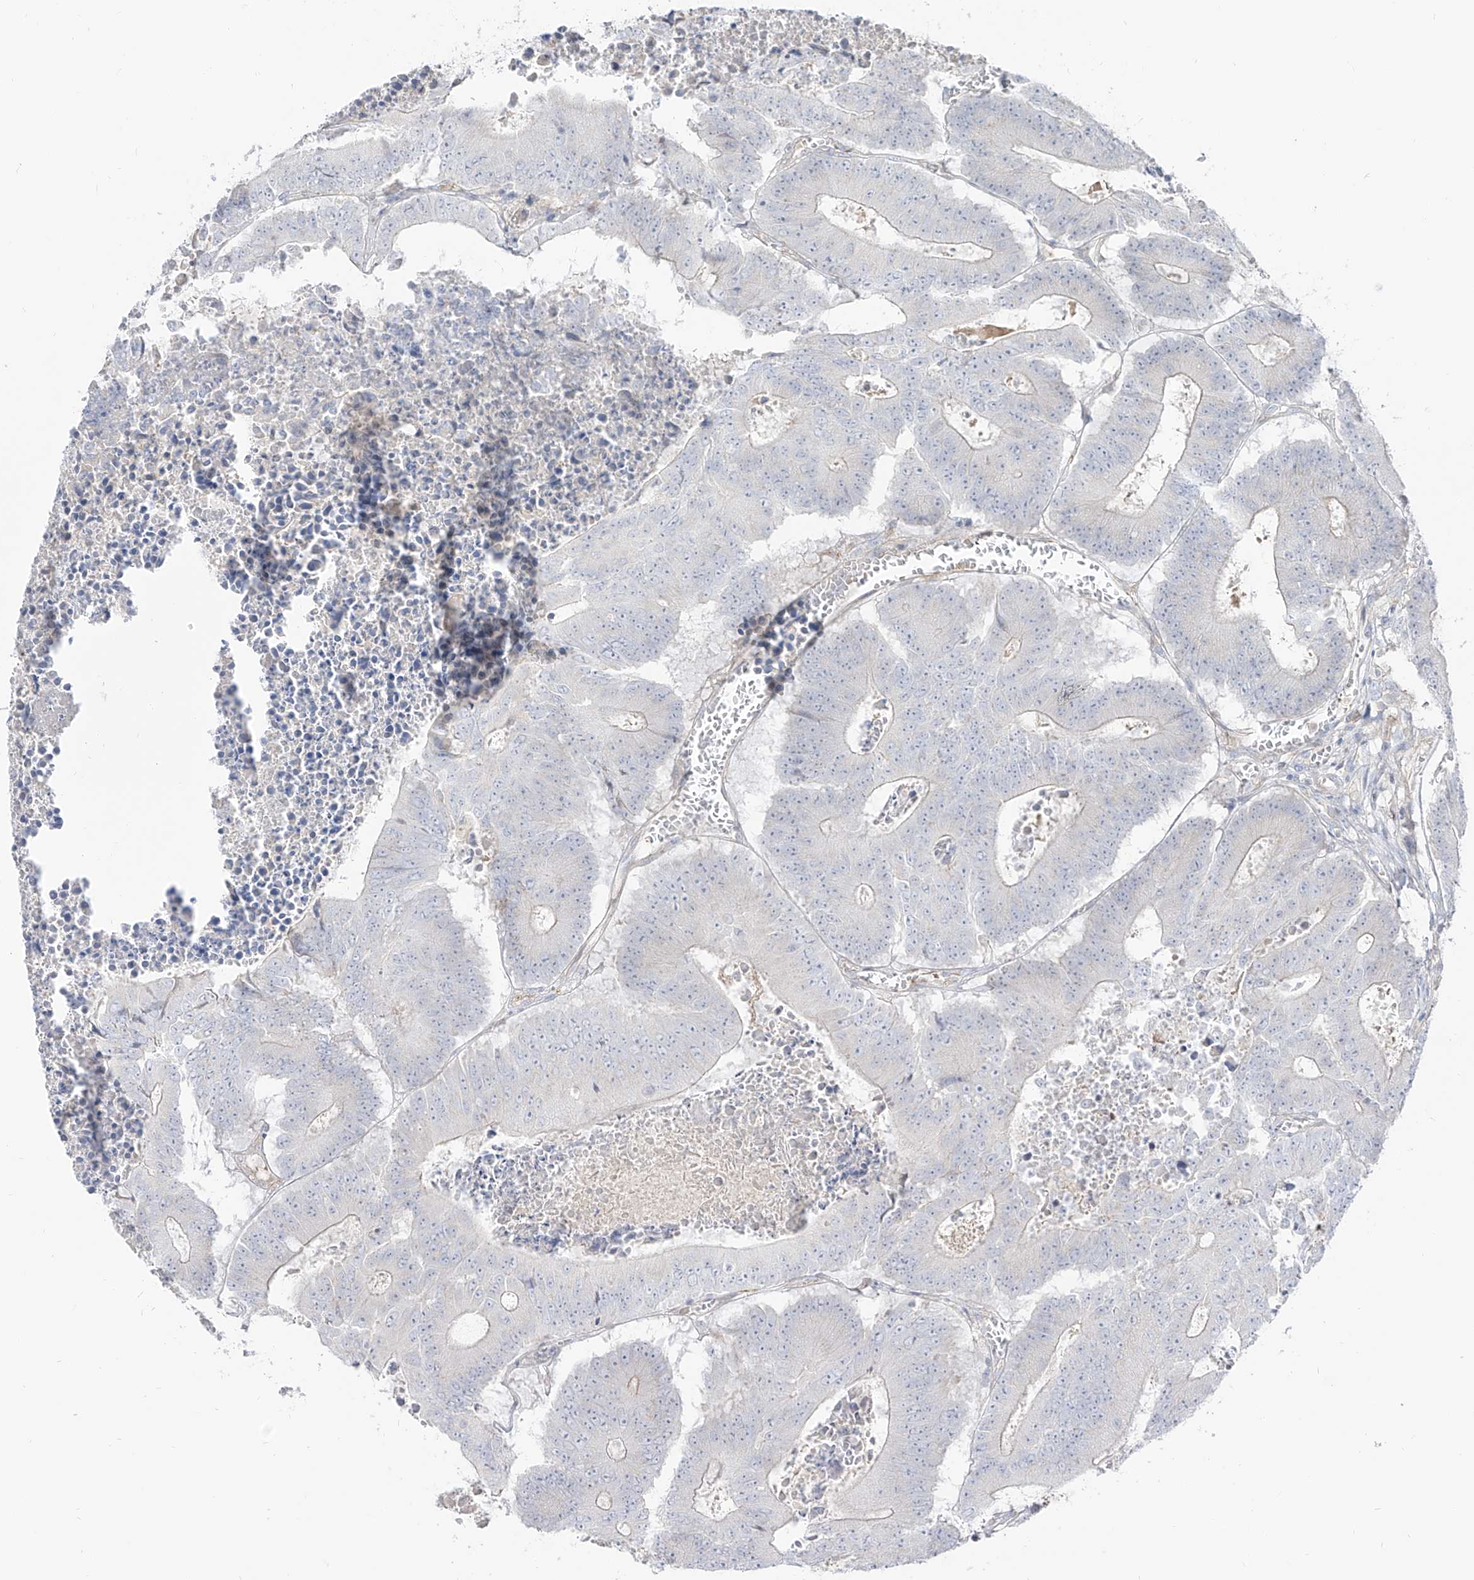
{"staining": {"intensity": "negative", "quantity": "none", "location": "none"}, "tissue": "colorectal cancer", "cell_type": "Tumor cells", "image_type": "cancer", "snomed": [{"axis": "morphology", "description": "Adenocarcinoma, NOS"}, {"axis": "topography", "description": "Colon"}], "caption": "A photomicrograph of colorectal cancer (adenocarcinoma) stained for a protein shows no brown staining in tumor cells. Brightfield microscopy of IHC stained with DAB (brown) and hematoxylin (blue), captured at high magnification.", "gene": "RBFOX3", "patient": {"sex": "male", "age": 87}}